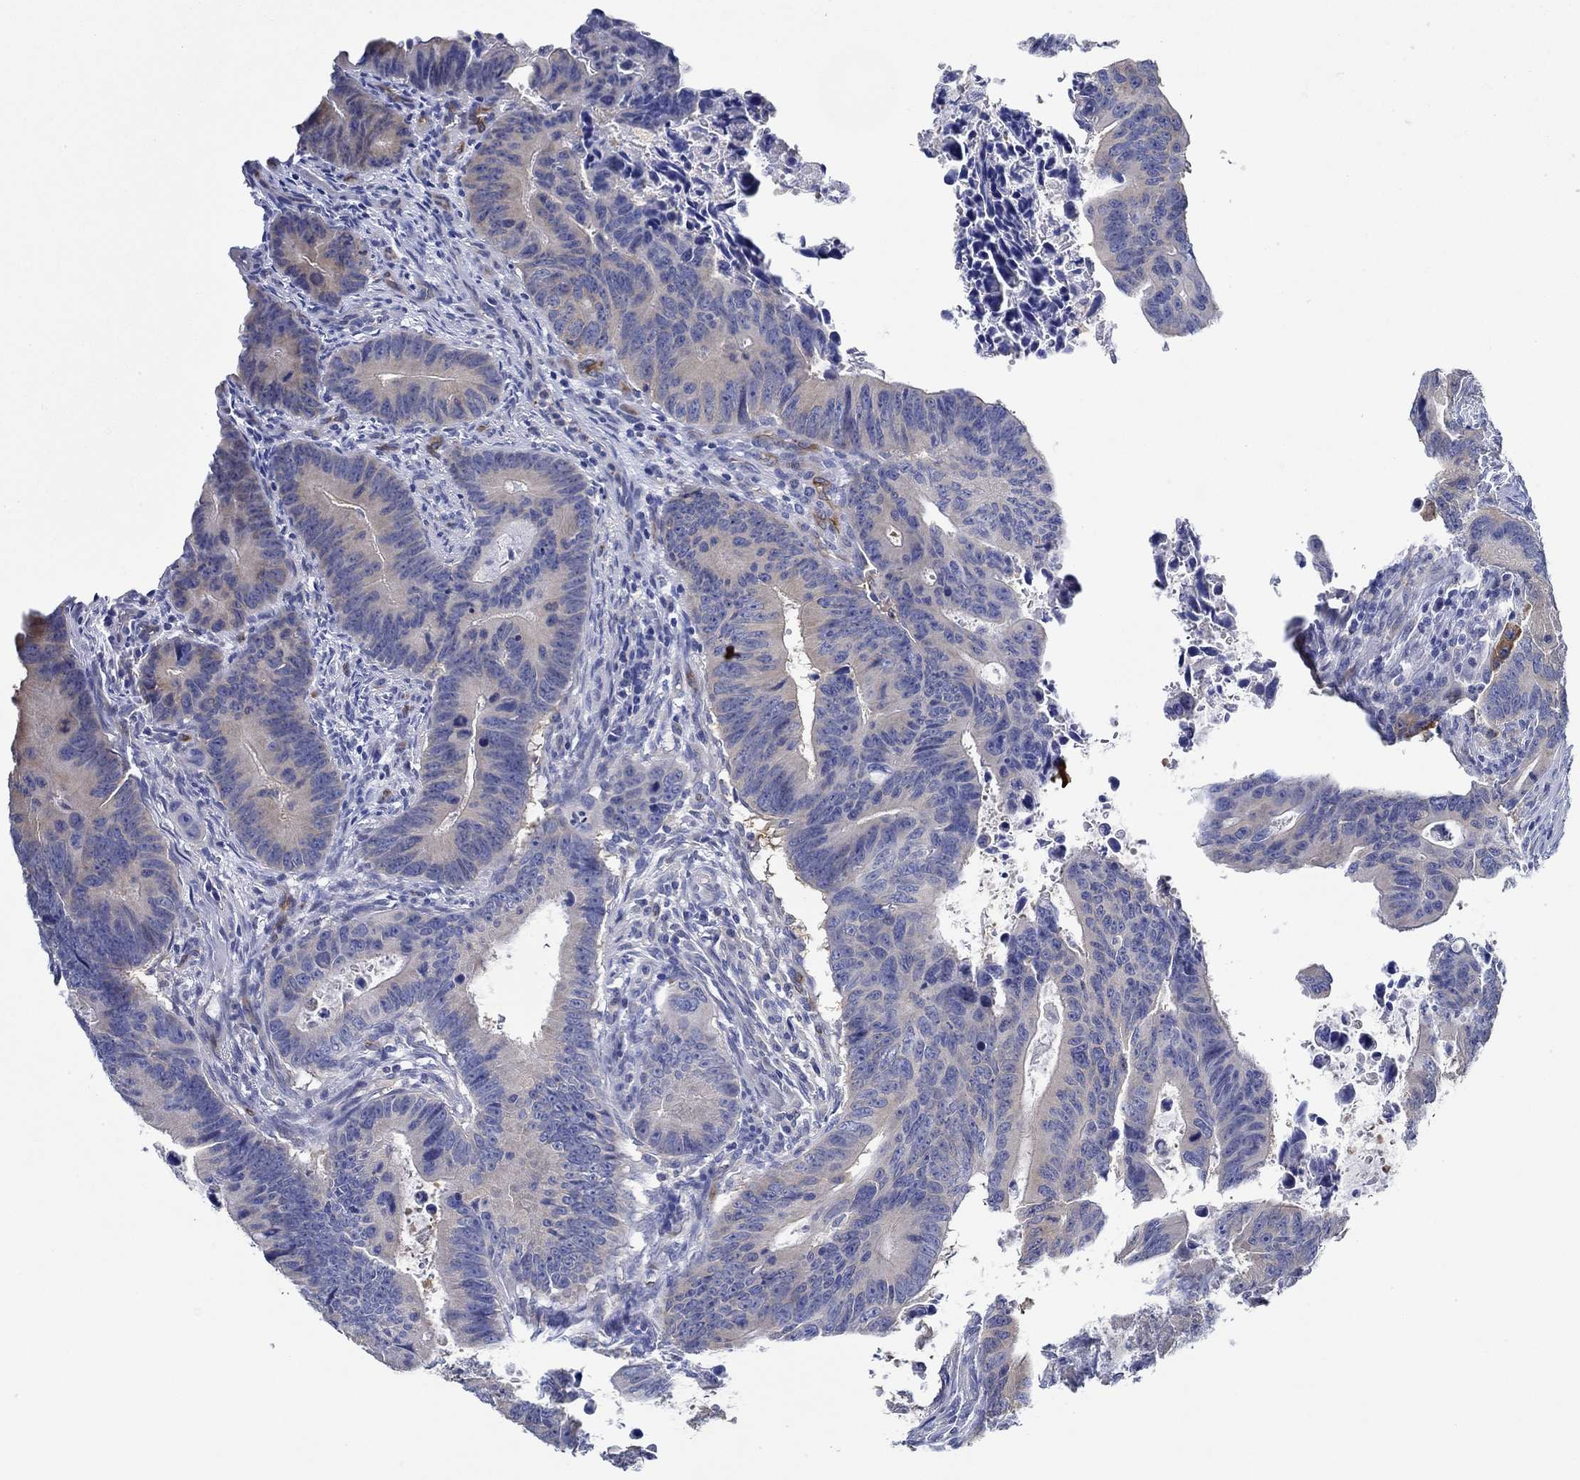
{"staining": {"intensity": "negative", "quantity": "none", "location": "none"}, "tissue": "colorectal cancer", "cell_type": "Tumor cells", "image_type": "cancer", "snomed": [{"axis": "morphology", "description": "Adenocarcinoma, NOS"}, {"axis": "topography", "description": "Colon"}], "caption": "Tumor cells show no significant protein expression in colorectal adenocarcinoma. The staining is performed using DAB (3,3'-diaminobenzidine) brown chromogen with nuclei counter-stained in using hematoxylin.", "gene": "SLC27A3", "patient": {"sex": "female", "age": 87}}